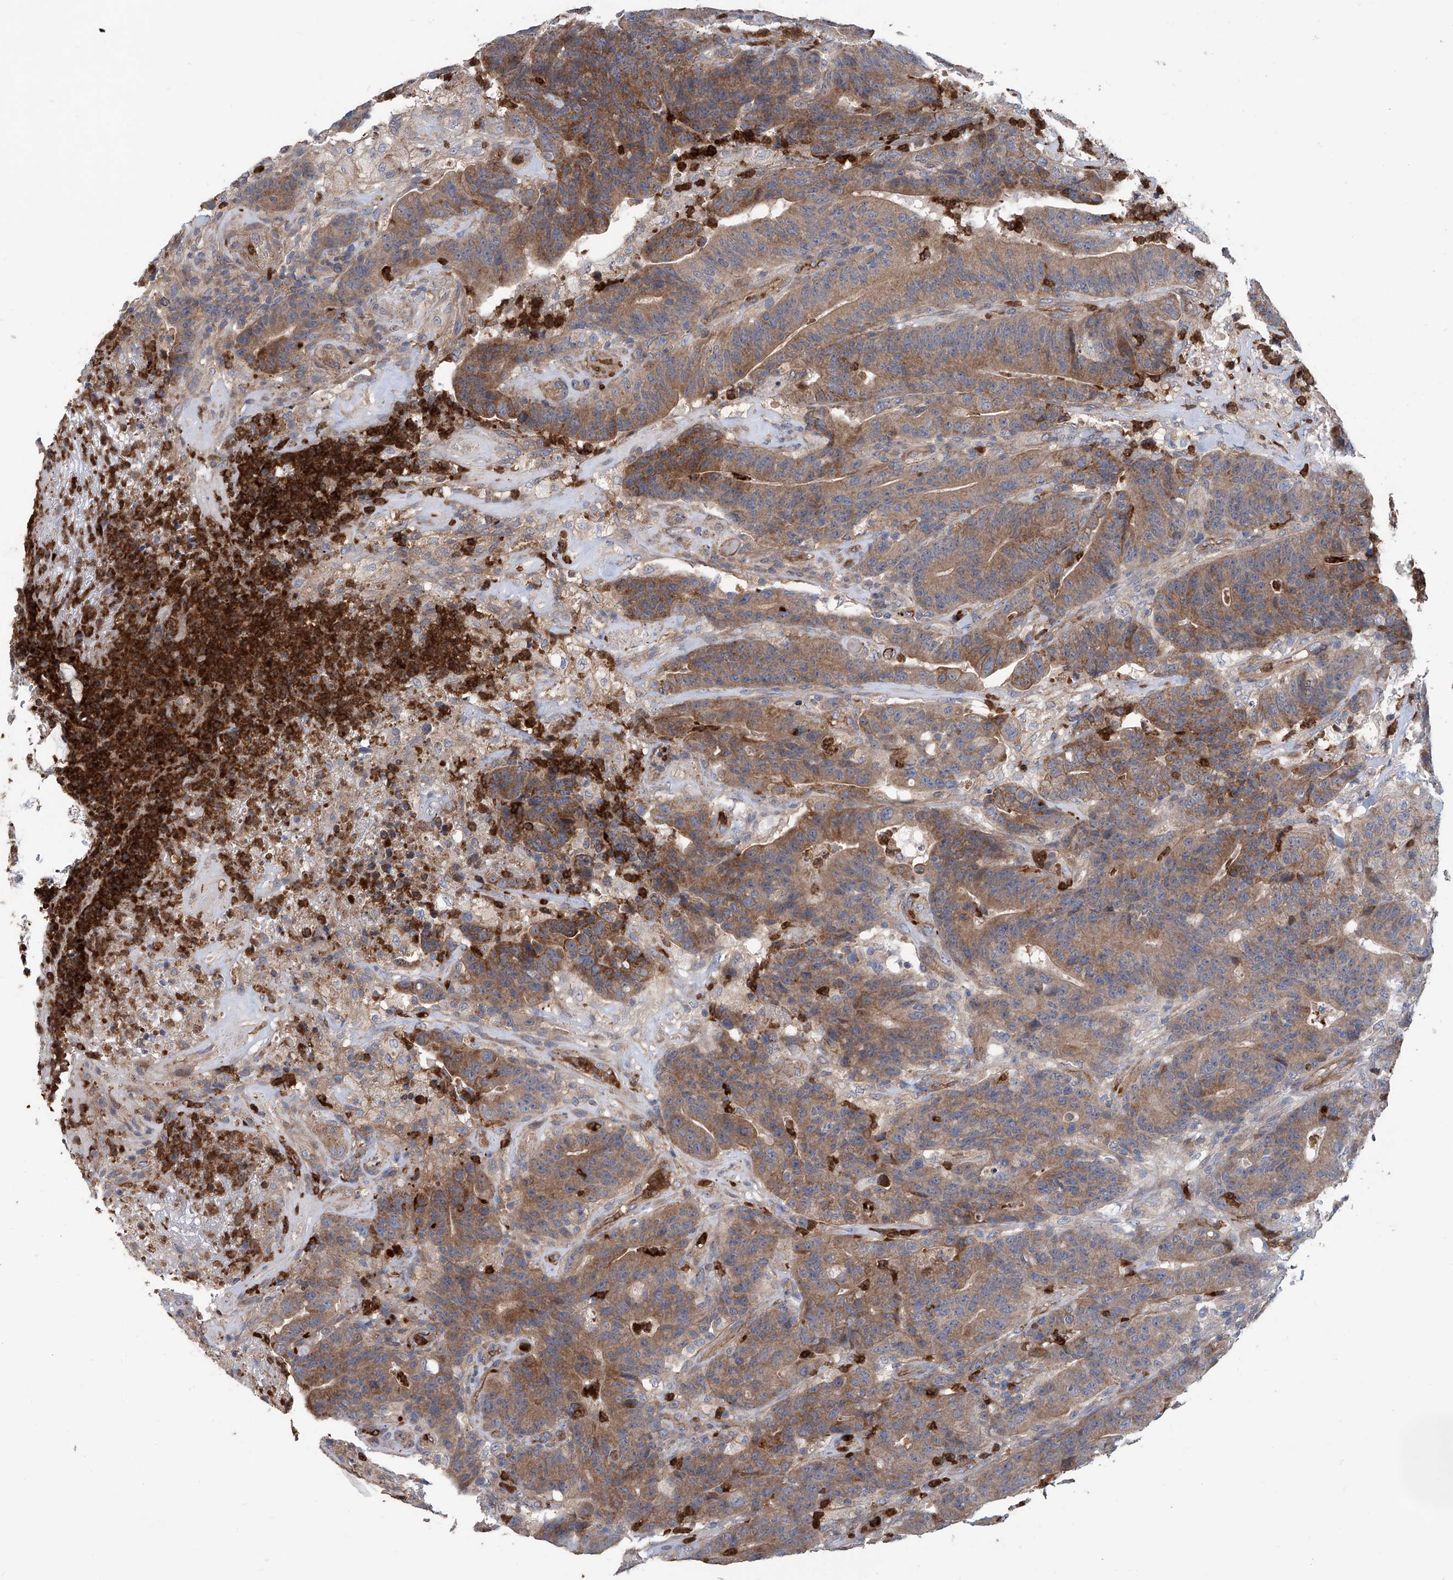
{"staining": {"intensity": "moderate", "quantity": ">75%", "location": "cytoplasmic/membranous"}, "tissue": "colorectal cancer", "cell_type": "Tumor cells", "image_type": "cancer", "snomed": [{"axis": "morphology", "description": "Normal tissue, NOS"}, {"axis": "morphology", "description": "Adenocarcinoma, NOS"}, {"axis": "topography", "description": "Colon"}], "caption": "Immunohistochemical staining of colorectal cancer shows medium levels of moderate cytoplasmic/membranous protein positivity in about >75% of tumor cells. (DAB (3,3'-diaminobenzidine) IHC, brown staining for protein, blue staining for nuclei).", "gene": "EIF2D", "patient": {"sex": "female", "age": 75}}